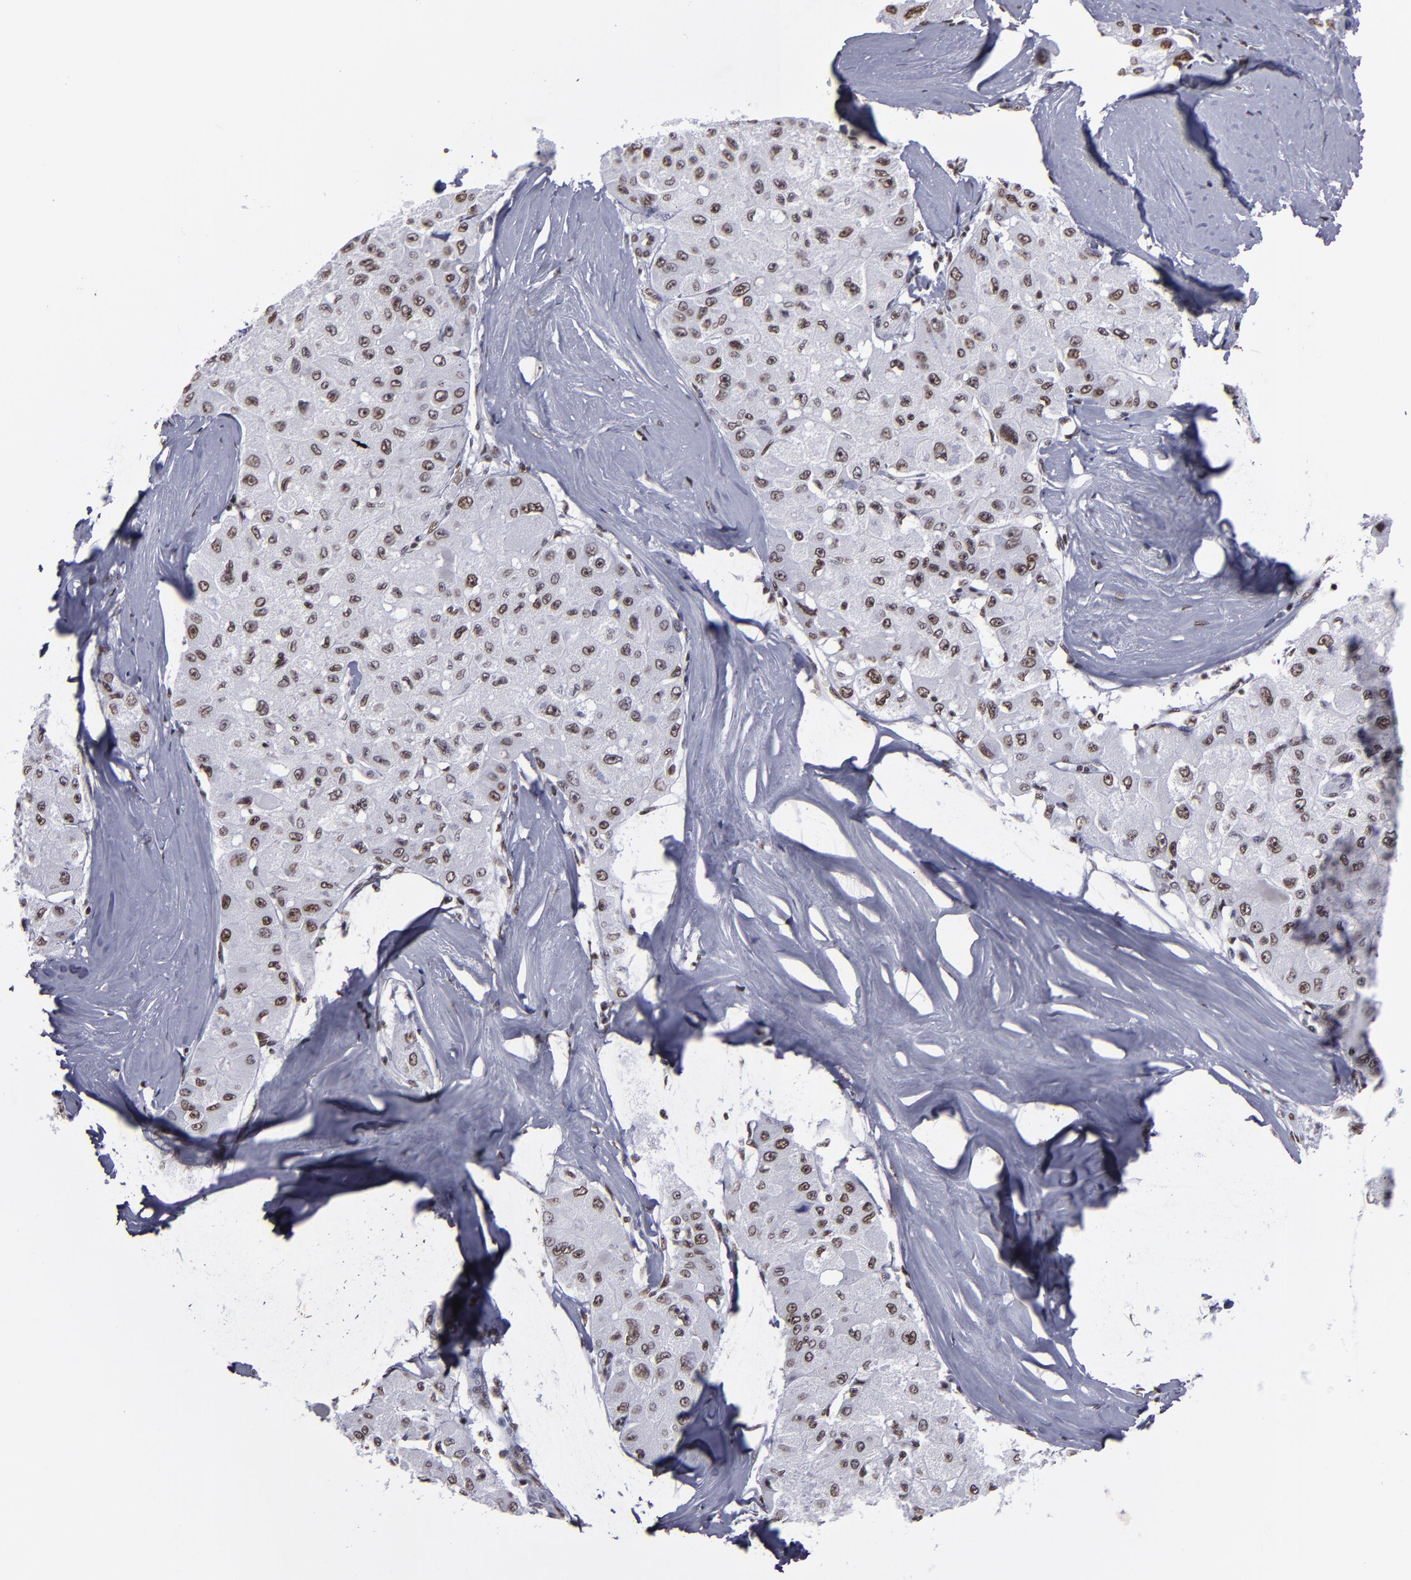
{"staining": {"intensity": "moderate", "quantity": ">75%", "location": "nuclear"}, "tissue": "liver cancer", "cell_type": "Tumor cells", "image_type": "cancer", "snomed": [{"axis": "morphology", "description": "Carcinoma, Hepatocellular, NOS"}, {"axis": "topography", "description": "Liver"}], "caption": "Liver cancer tissue shows moderate nuclear expression in about >75% of tumor cells, visualized by immunohistochemistry. (Brightfield microscopy of DAB IHC at high magnification).", "gene": "TERF2", "patient": {"sex": "male", "age": 80}}